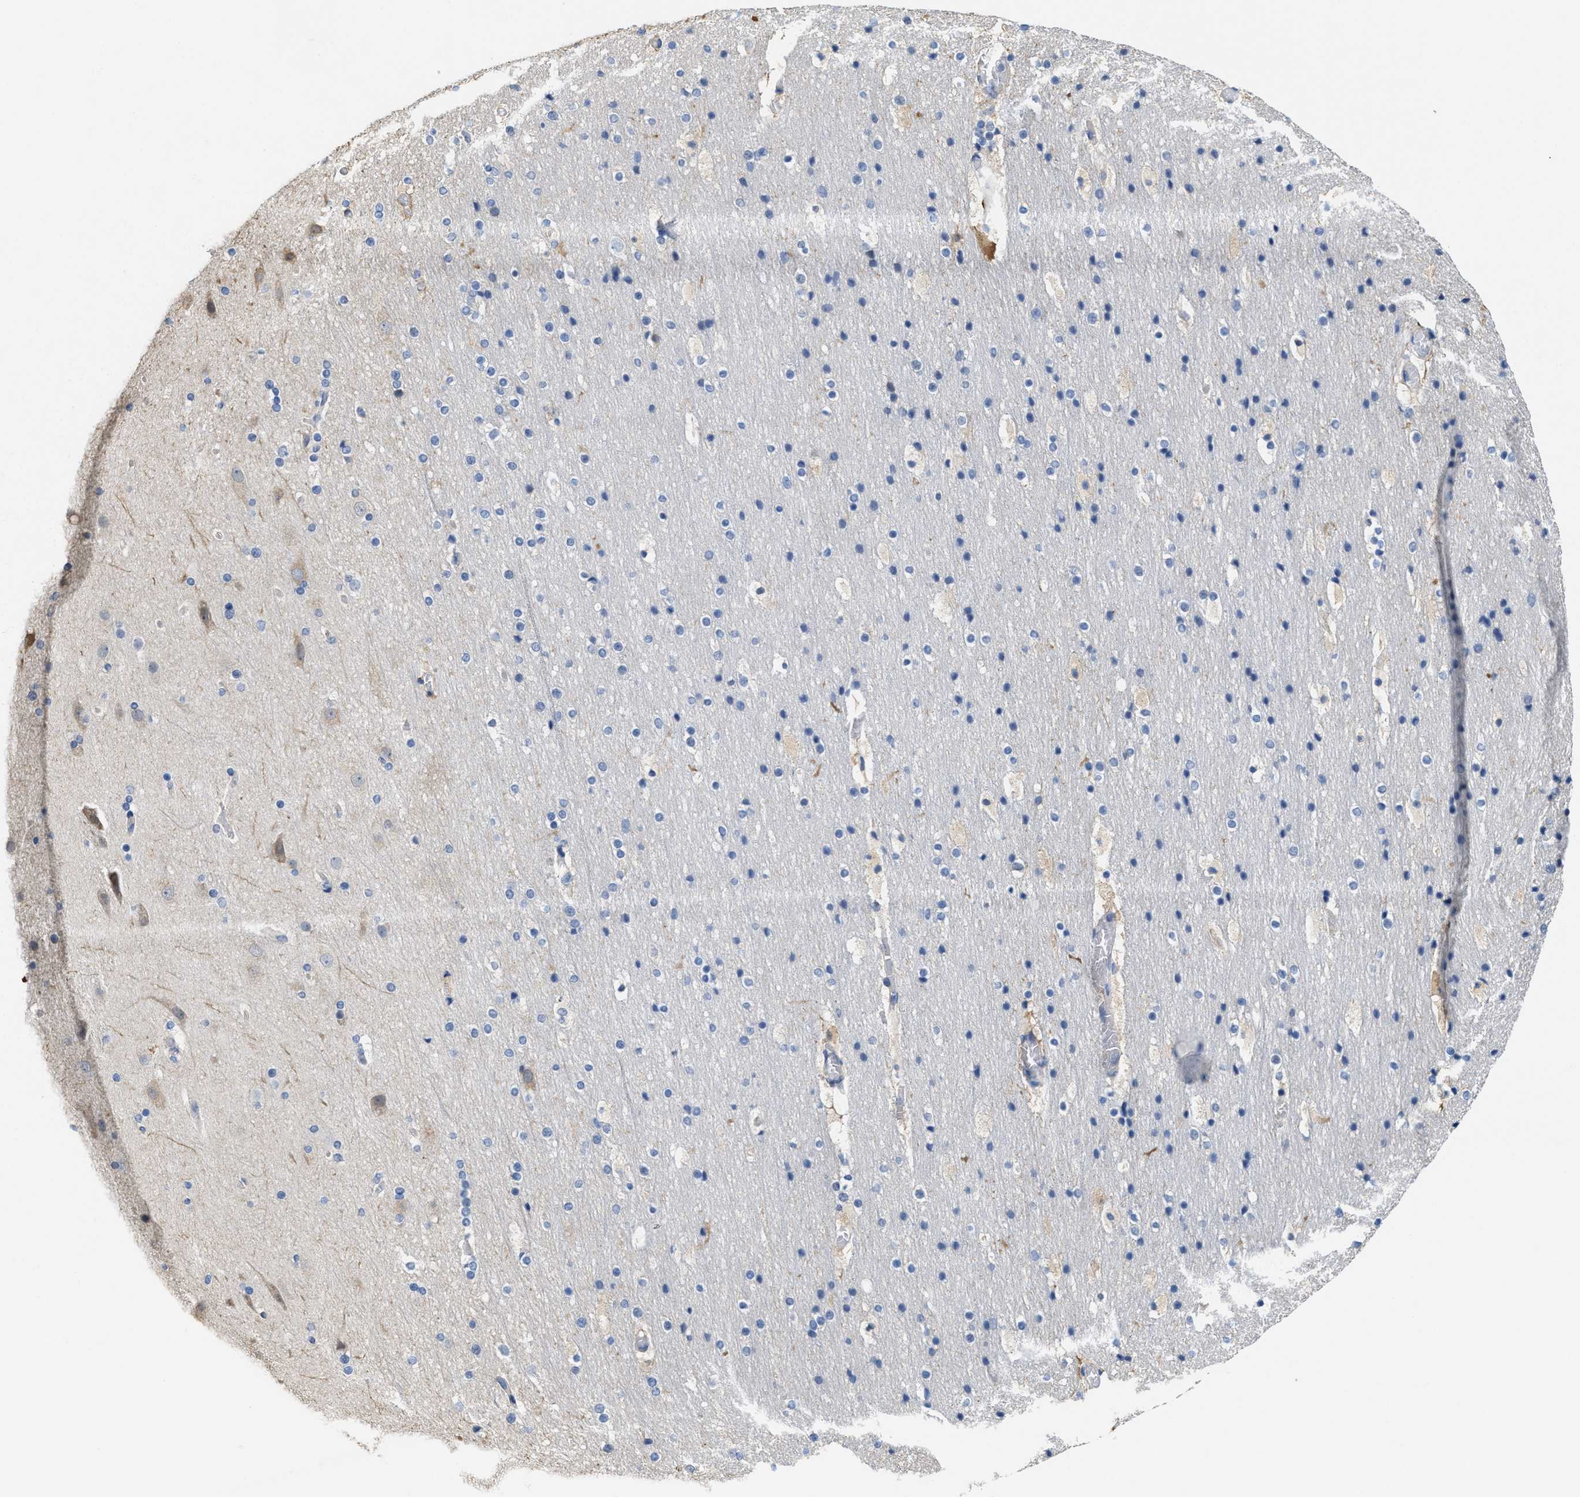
{"staining": {"intensity": "negative", "quantity": "none", "location": "none"}, "tissue": "cerebral cortex", "cell_type": "Endothelial cells", "image_type": "normal", "snomed": [{"axis": "morphology", "description": "Normal tissue, NOS"}, {"axis": "topography", "description": "Cerebral cortex"}], "caption": "Endothelial cells are negative for protein expression in normal human cerebral cortex. Brightfield microscopy of immunohistochemistry (IHC) stained with DAB (3,3'-diaminobenzidine) (brown) and hematoxylin (blue), captured at high magnification.", "gene": "CPA2", "patient": {"sex": "male", "age": 57}}